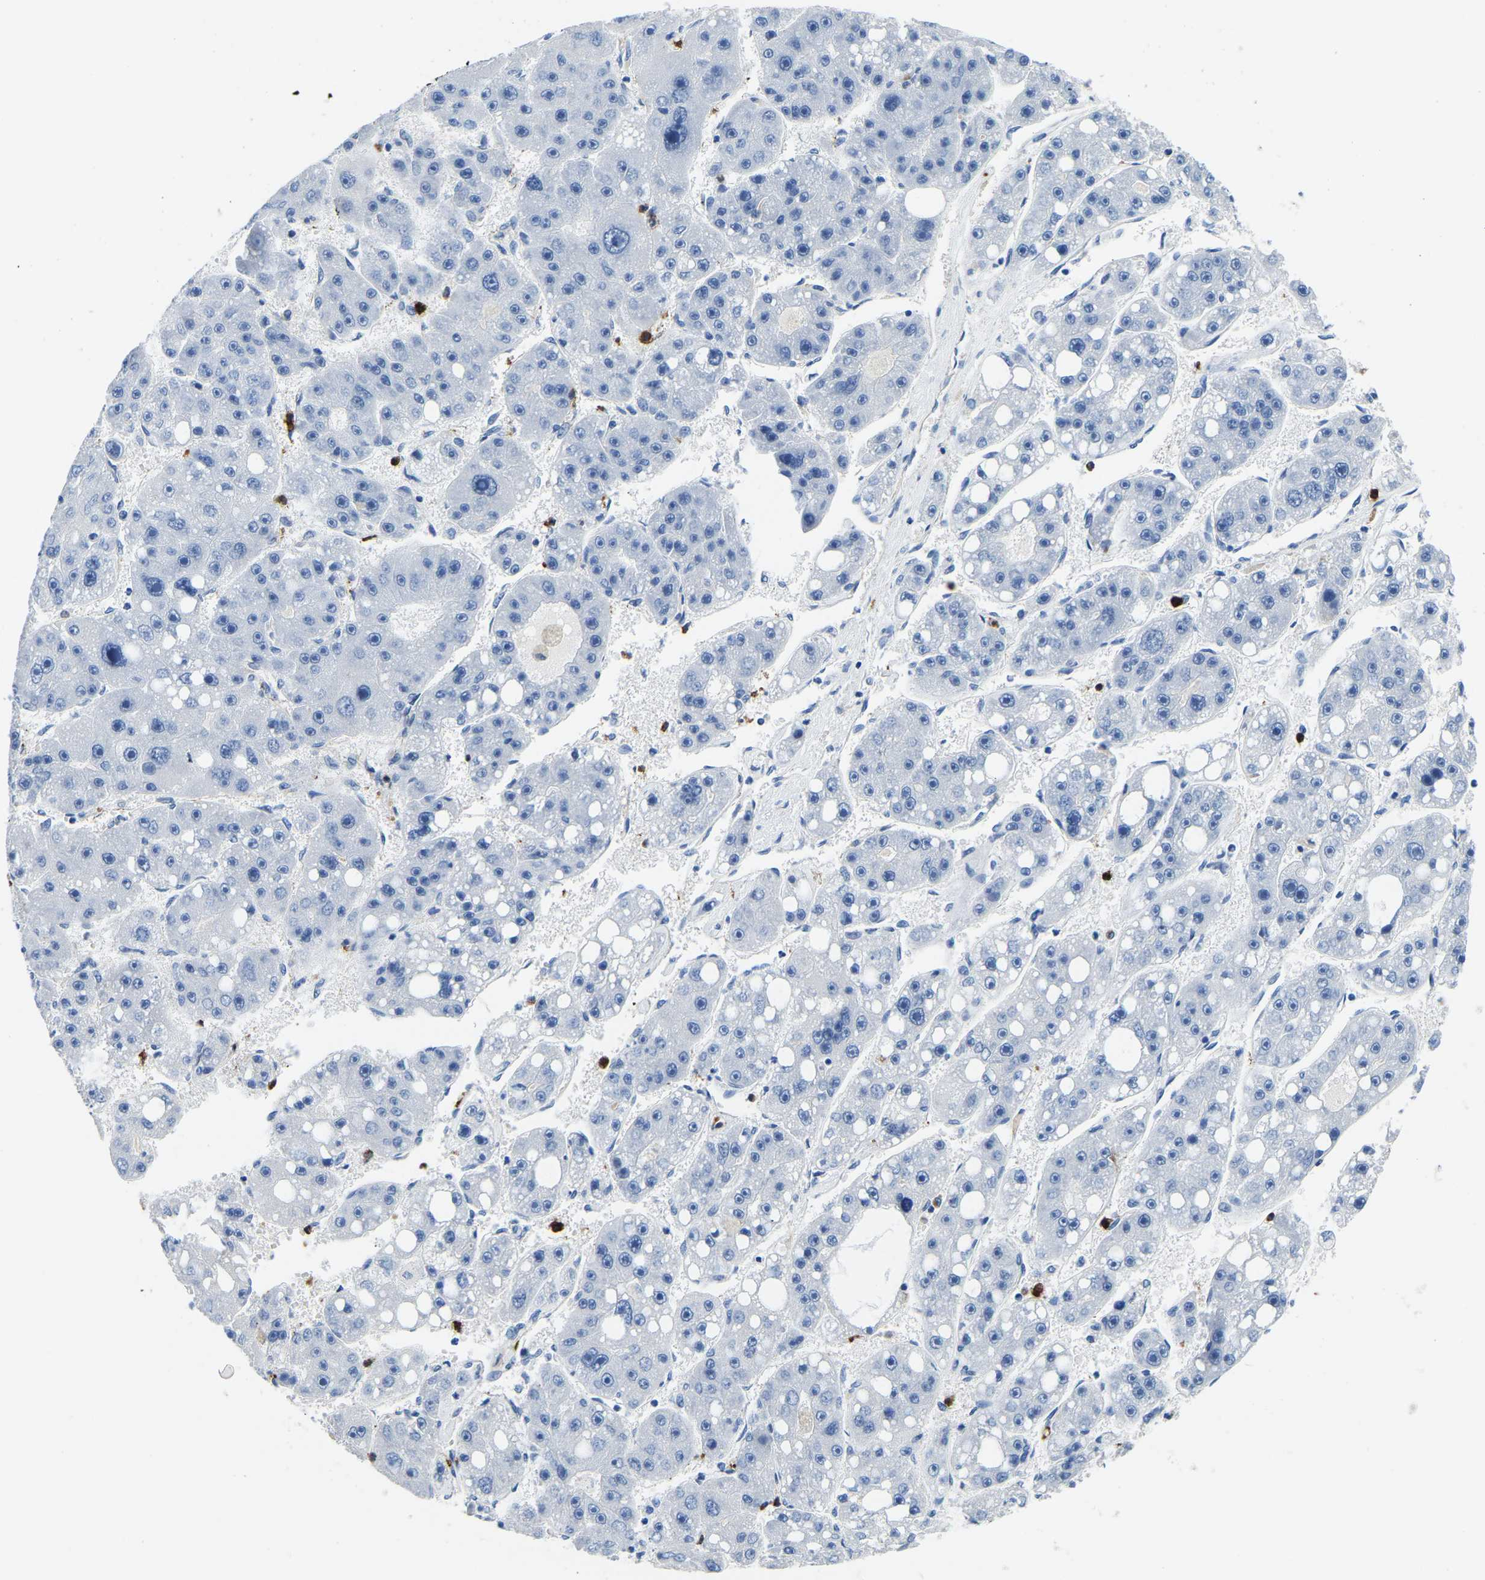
{"staining": {"intensity": "negative", "quantity": "none", "location": "none"}, "tissue": "liver cancer", "cell_type": "Tumor cells", "image_type": "cancer", "snomed": [{"axis": "morphology", "description": "Carcinoma, Hepatocellular, NOS"}, {"axis": "topography", "description": "Liver"}], "caption": "A high-resolution micrograph shows IHC staining of liver hepatocellular carcinoma, which reveals no significant staining in tumor cells.", "gene": "MS4A3", "patient": {"sex": "female", "age": 61}}